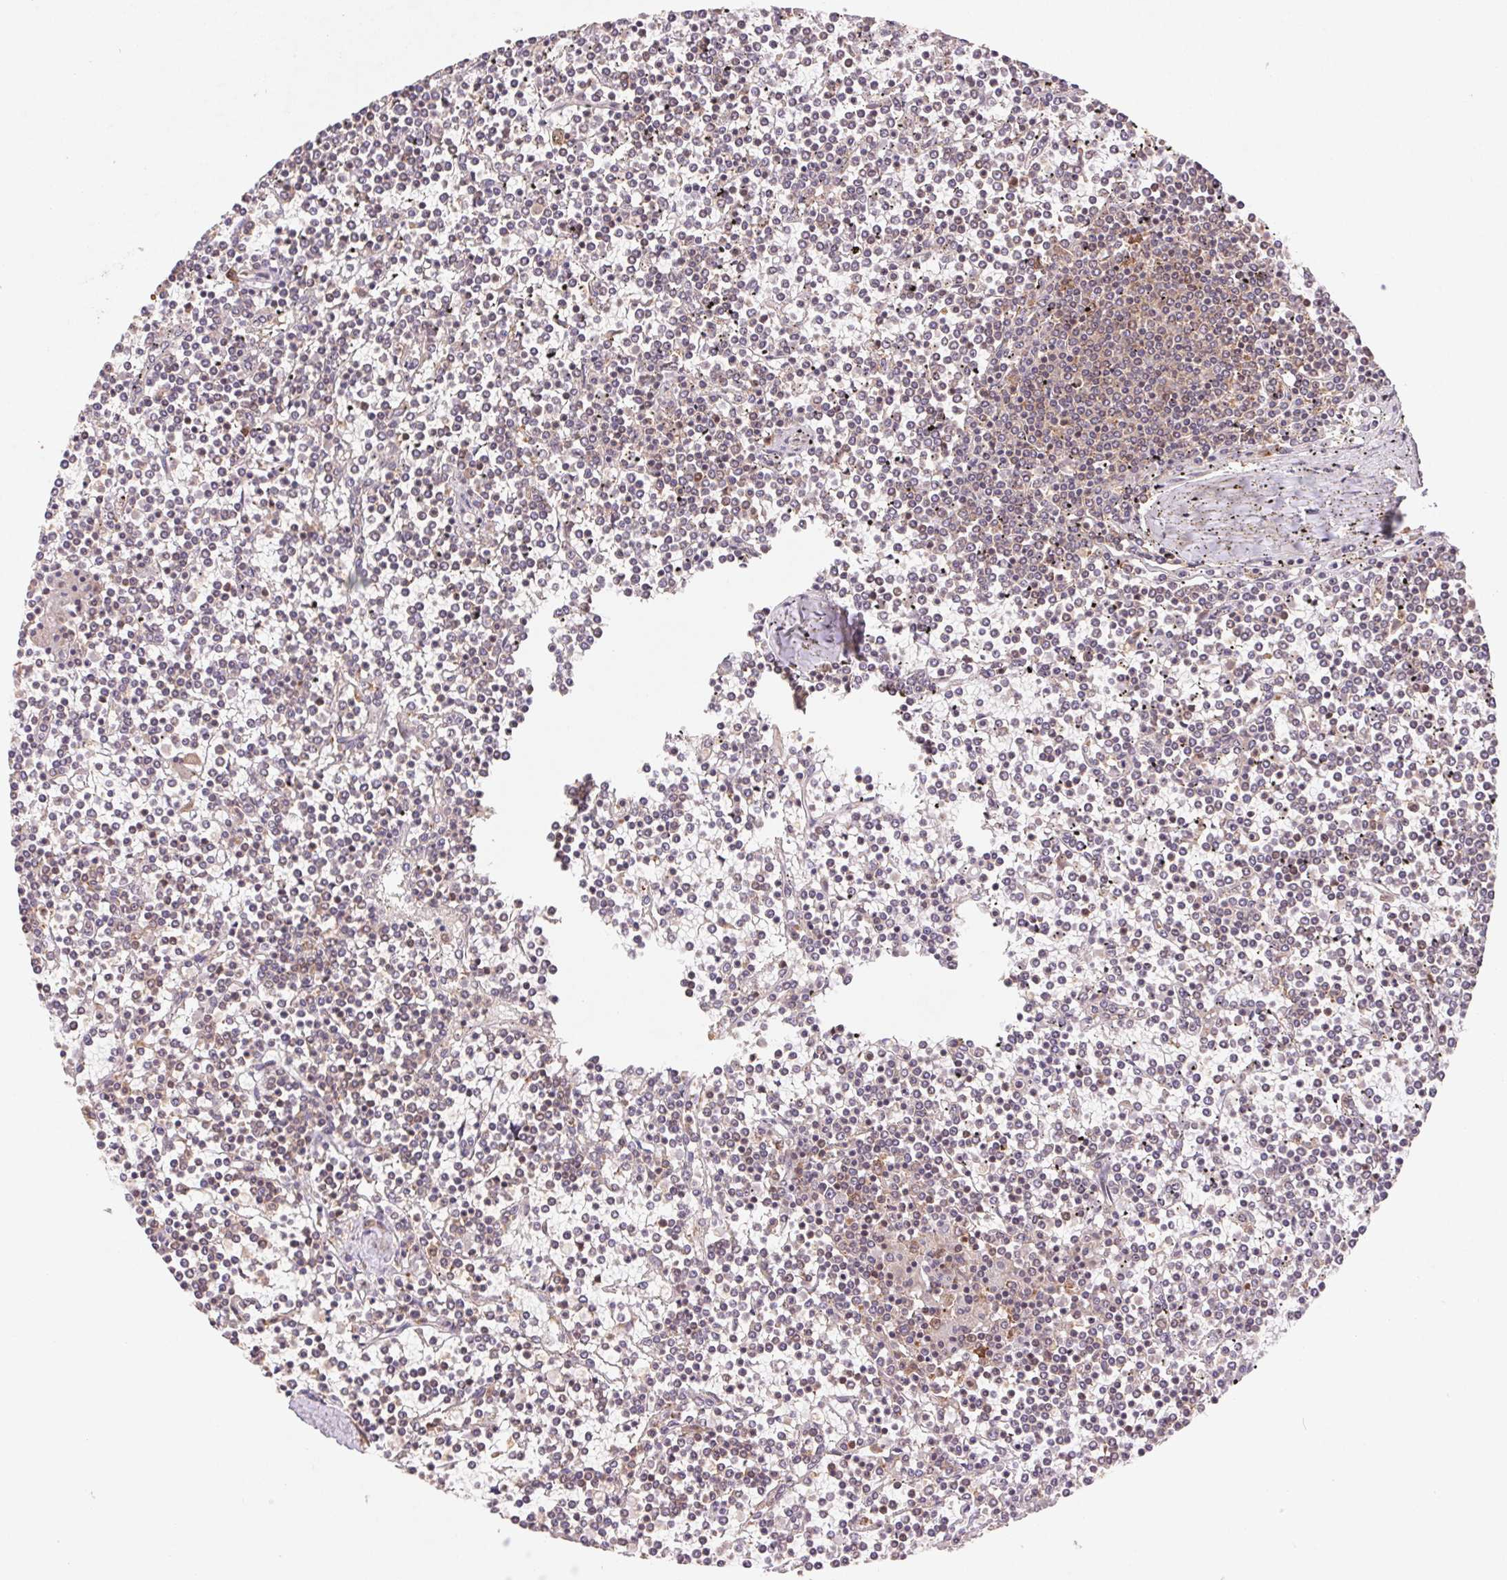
{"staining": {"intensity": "negative", "quantity": "none", "location": "none"}, "tissue": "lymphoma", "cell_type": "Tumor cells", "image_type": "cancer", "snomed": [{"axis": "morphology", "description": "Malignant lymphoma, non-Hodgkin's type, Low grade"}, {"axis": "topography", "description": "Spleen"}], "caption": "The immunohistochemistry histopathology image has no significant expression in tumor cells of low-grade malignant lymphoma, non-Hodgkin's type tissue.", "gene": "RPL27A", "patient": {"sex": "female", "age": 19}}